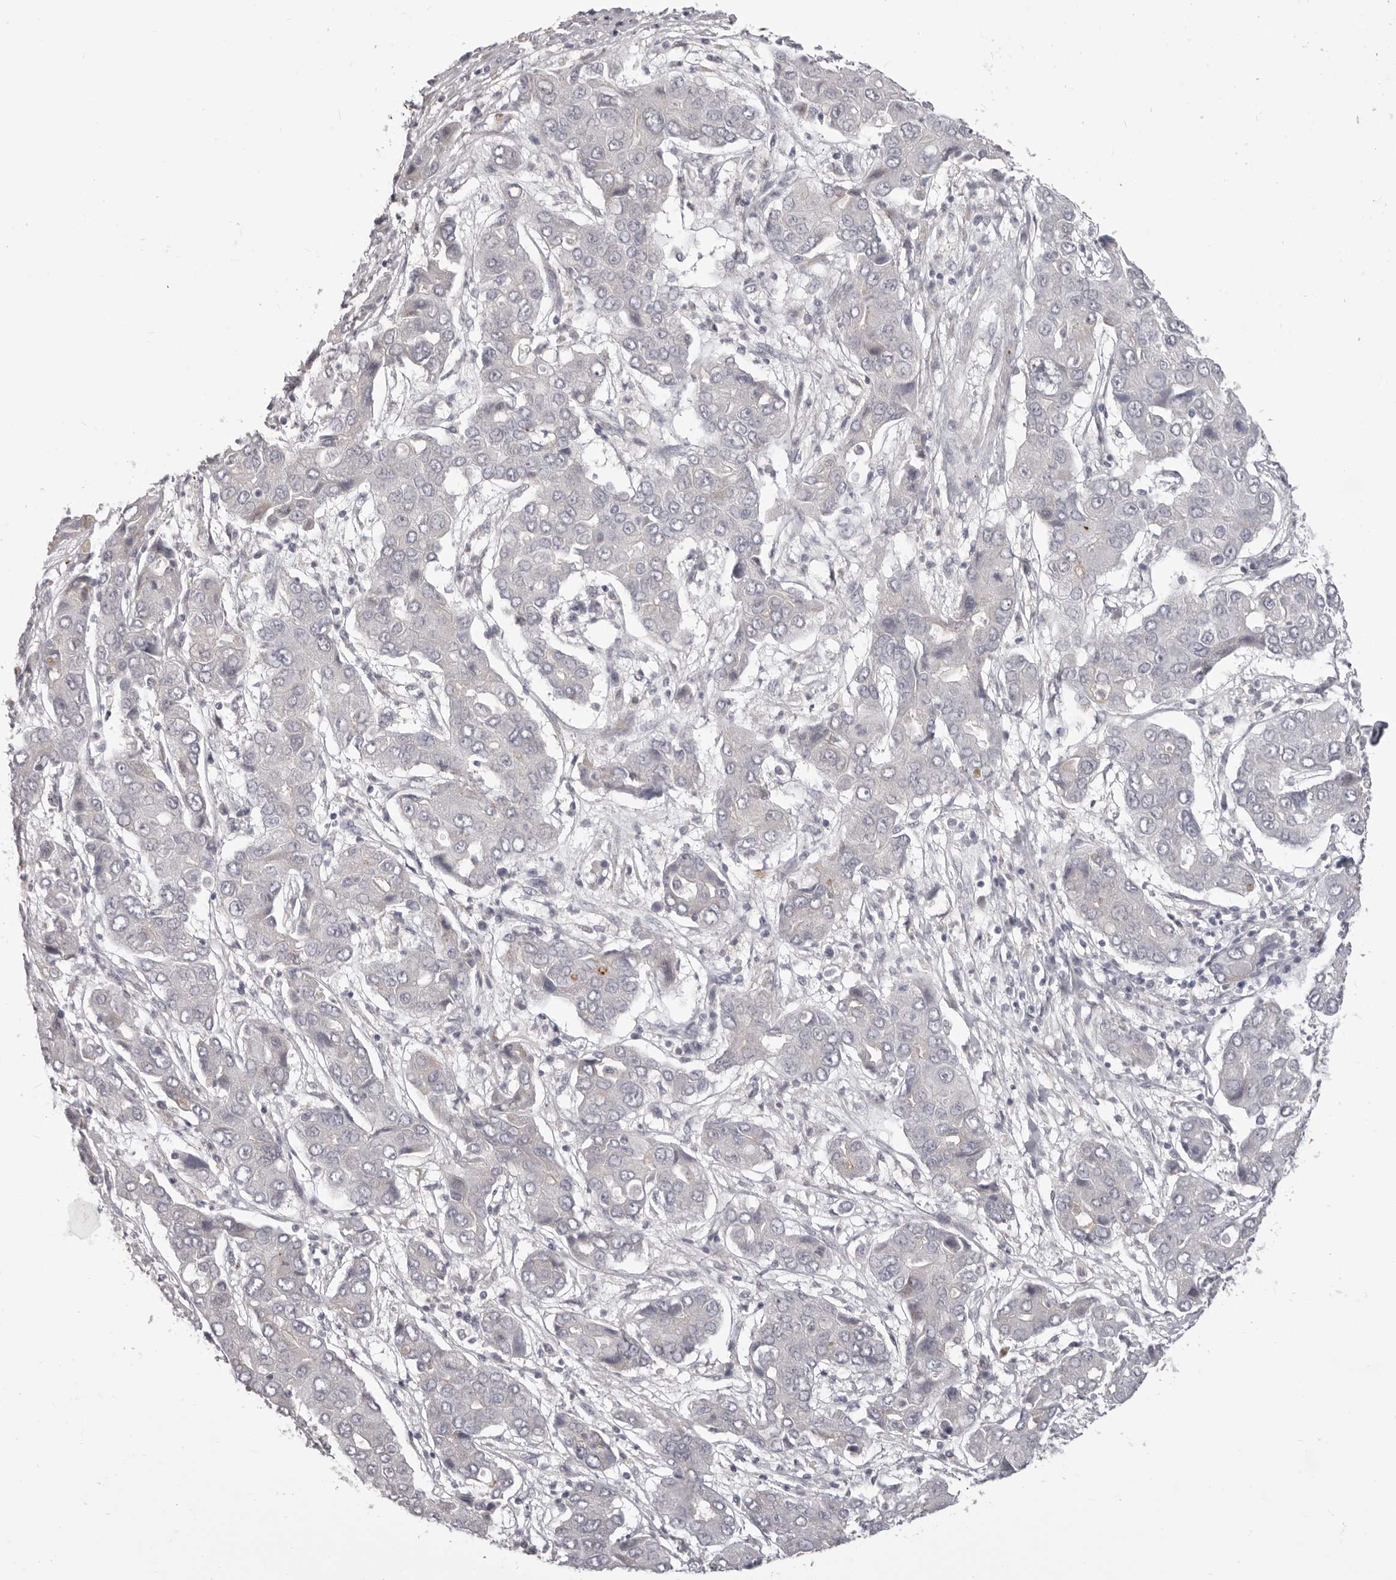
{"staining": {"intensity": "negative", "quantity": "none", "location": "none"}, "tissue": "liver cancer", "cell_type": "Tumor cells", "image_type": "cancer", "snomed": [{"axis": "morphology", "description": "Cholangiocarcinoma"}, {"axis": "topography", "description": "Liver"}], "caption": "Tumor cells show no significant protein staining in cholangiocarcinoma (liver).", "gene": "OTUD3", "patient": {"sex": "male", "age": 67}}